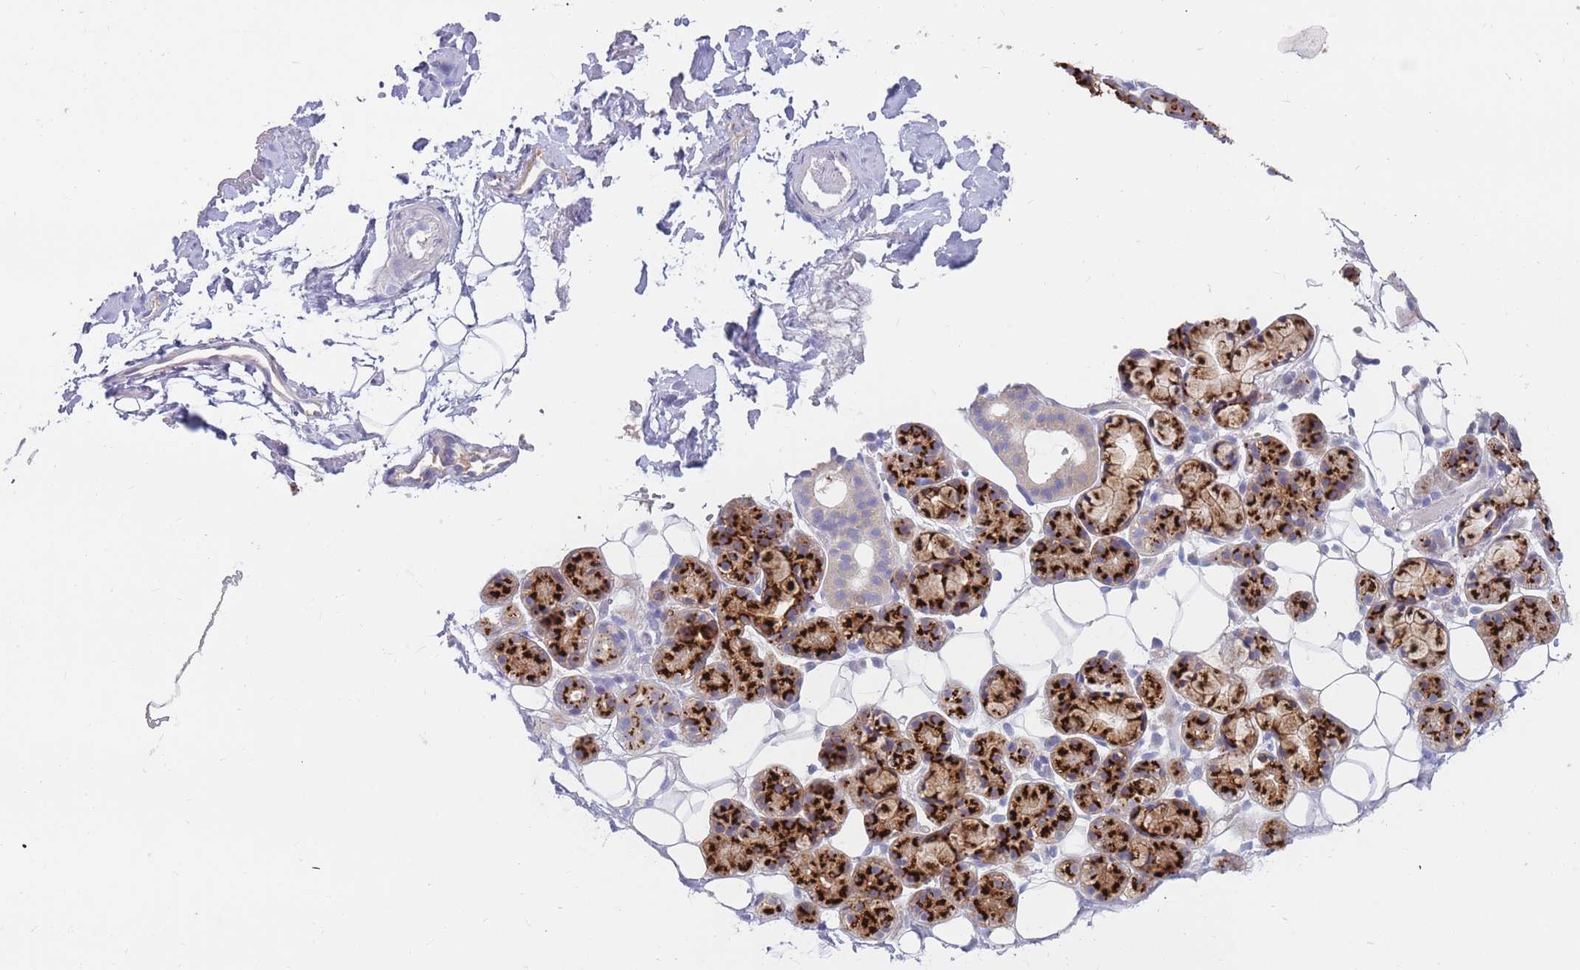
{"staining": {"intensity": "strong", "quantity": ">75%", "location": "cytoplasmic/membranous"}, "tissue": "salivary gland", "cell_type": "Glandular cells", "image_type": "normal", "snomed": [{"axis": "morphology", "description": "Normal tissue, NOS"}, {"axis": "topography", "description": "Salivary gland"}], "caption": "Immunohistochemistry (IHC) (DAB) staining of benign salivary gland exhibits strong cytoplasmic/membranous protein staining in approximately >75% of glandular cells. (DAB (3,3'-diaminobenzidine) IHC, brown staining for protein, blue staining for nuclei).", "gene": "BORCS5", "patient": {"sex": "male", "age": 63}}